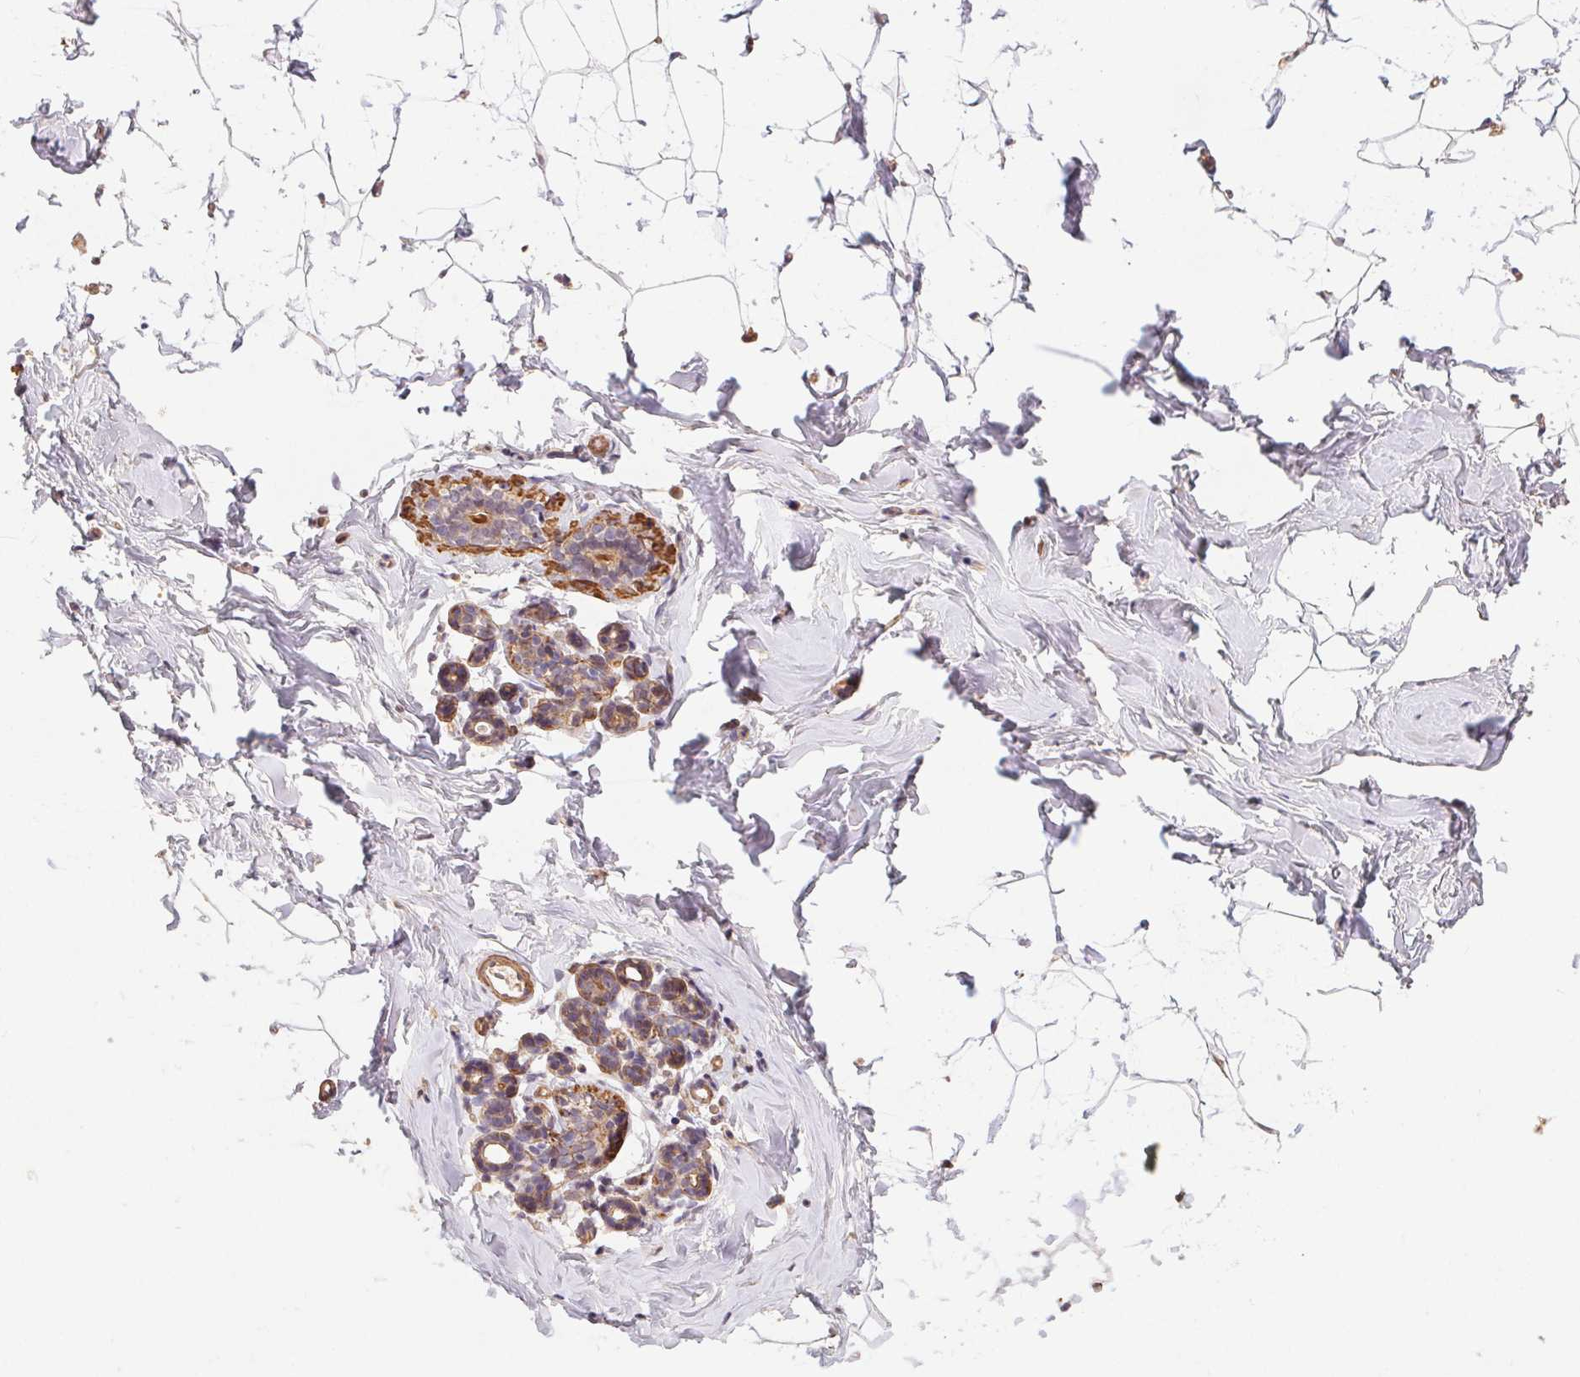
{"staining": {"intensity": "moderate", "quantity": "25%-75%", "location": "cytoplasmic/membranous"}, "tissue": "breast", "cell_type": "Adipocytes", "image_type": "normal", "snomed": [{"axis": "morphology", "description": "Normal tissue, NOS"}, {"axis": "topography", "description": "Breast"}], "caption": "Breast stained for a protein reveals moderate cytoplasmic/membranous positivity in adipocytes.", "gene": "ATG10", "patient": {"sex": "female", "age": 32}}